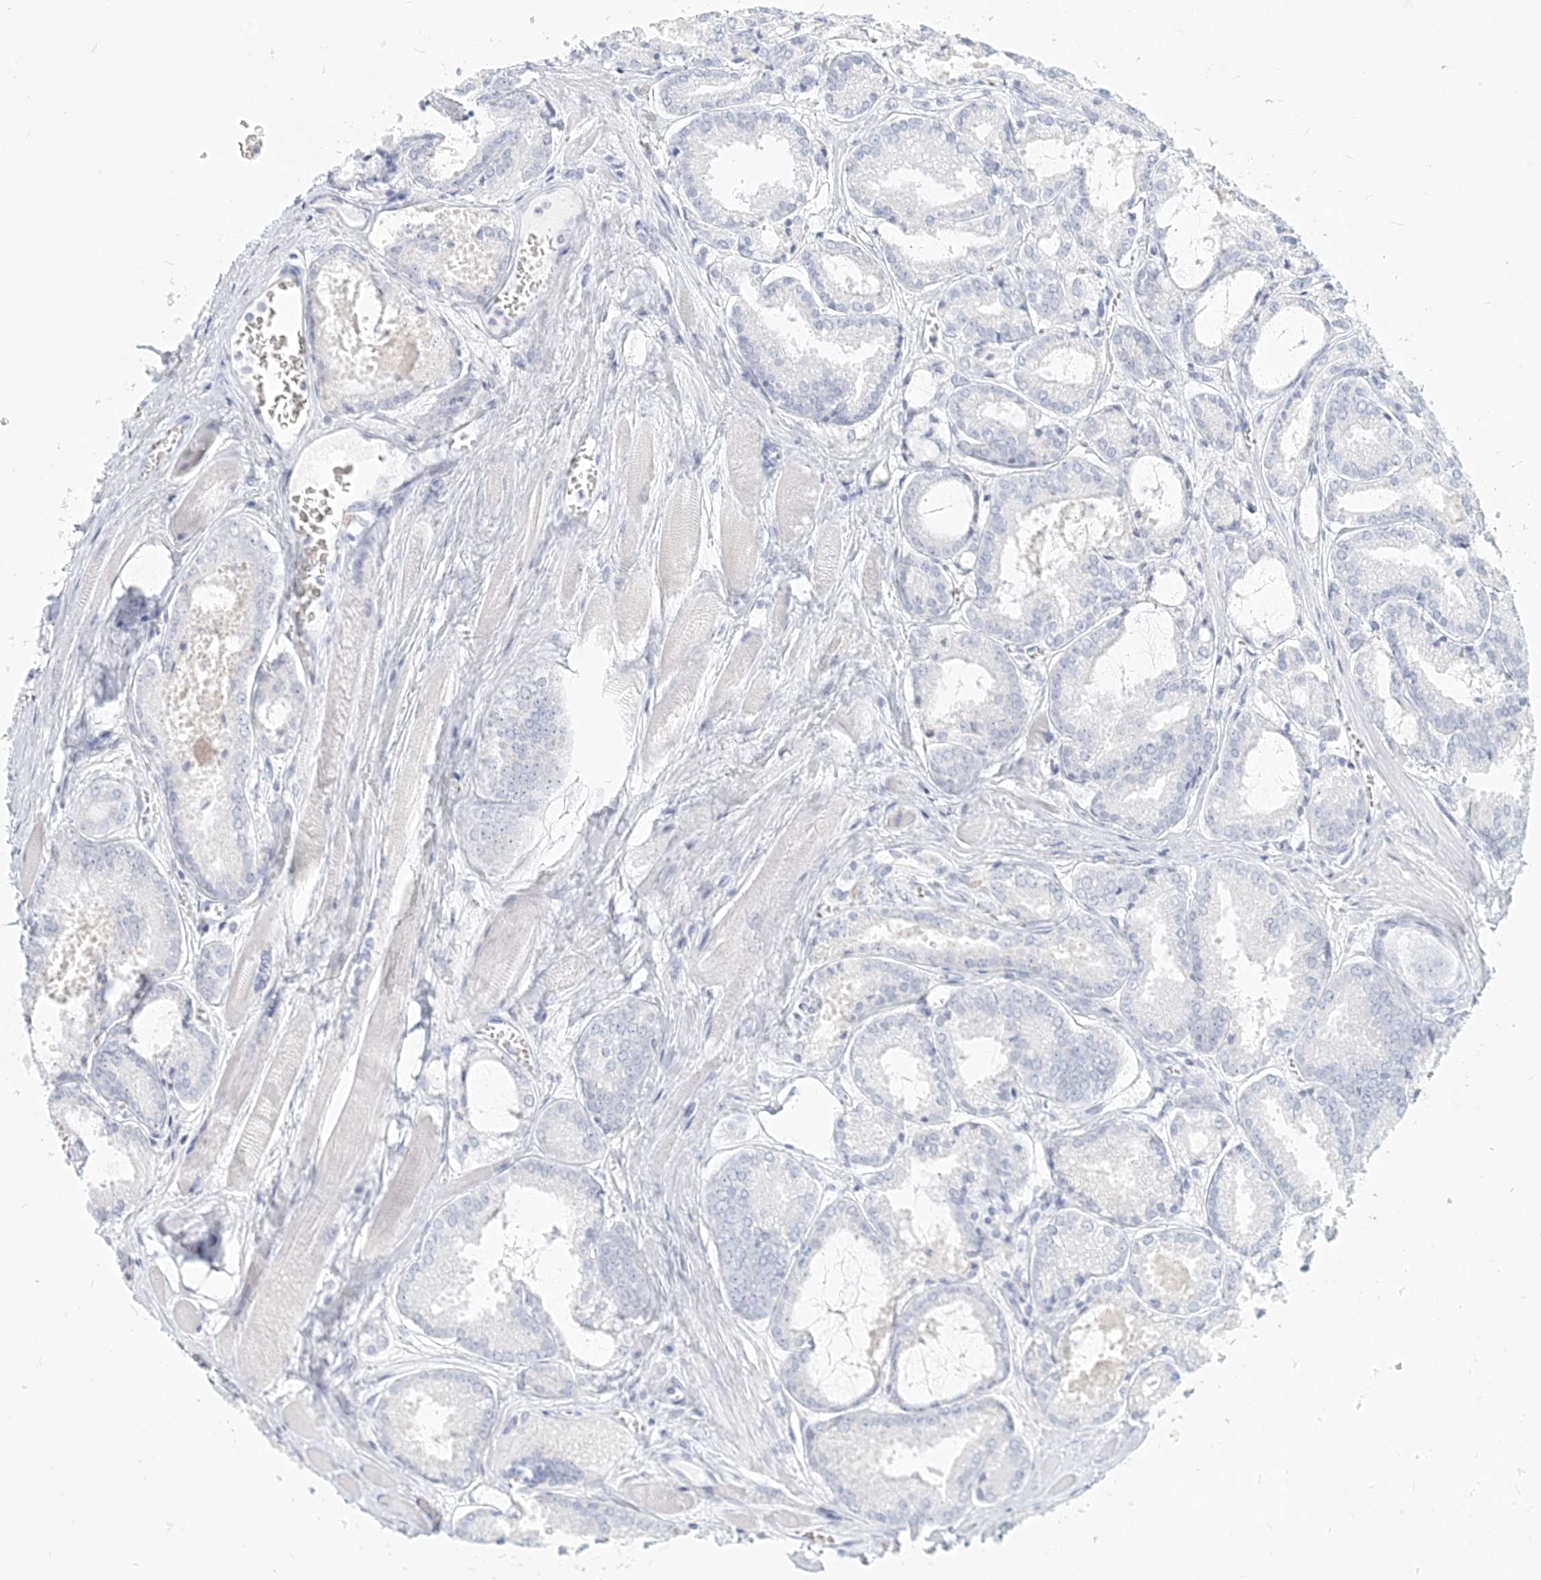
{"staining": {"intensity": "negative", "quantity": "none", "location": "none"}, "tissue": "prostate cancer", "cell_type": "Tumor cells", "image_type": "cancer", "snomed": [{"axis": "morphology", "description": "Adenocarcinoma, Low grade"}, {"axis": "topography", "description": "Prostate"}], "caption": "This micrograph is of prostate cancer stained with immunohistochemistry to label a protein in brown with the nuclei are counter-stained blue. There is no staining in tumor cells.", "gene": "CSN1S1", "patient": {"sex": "male", "age": 67}}